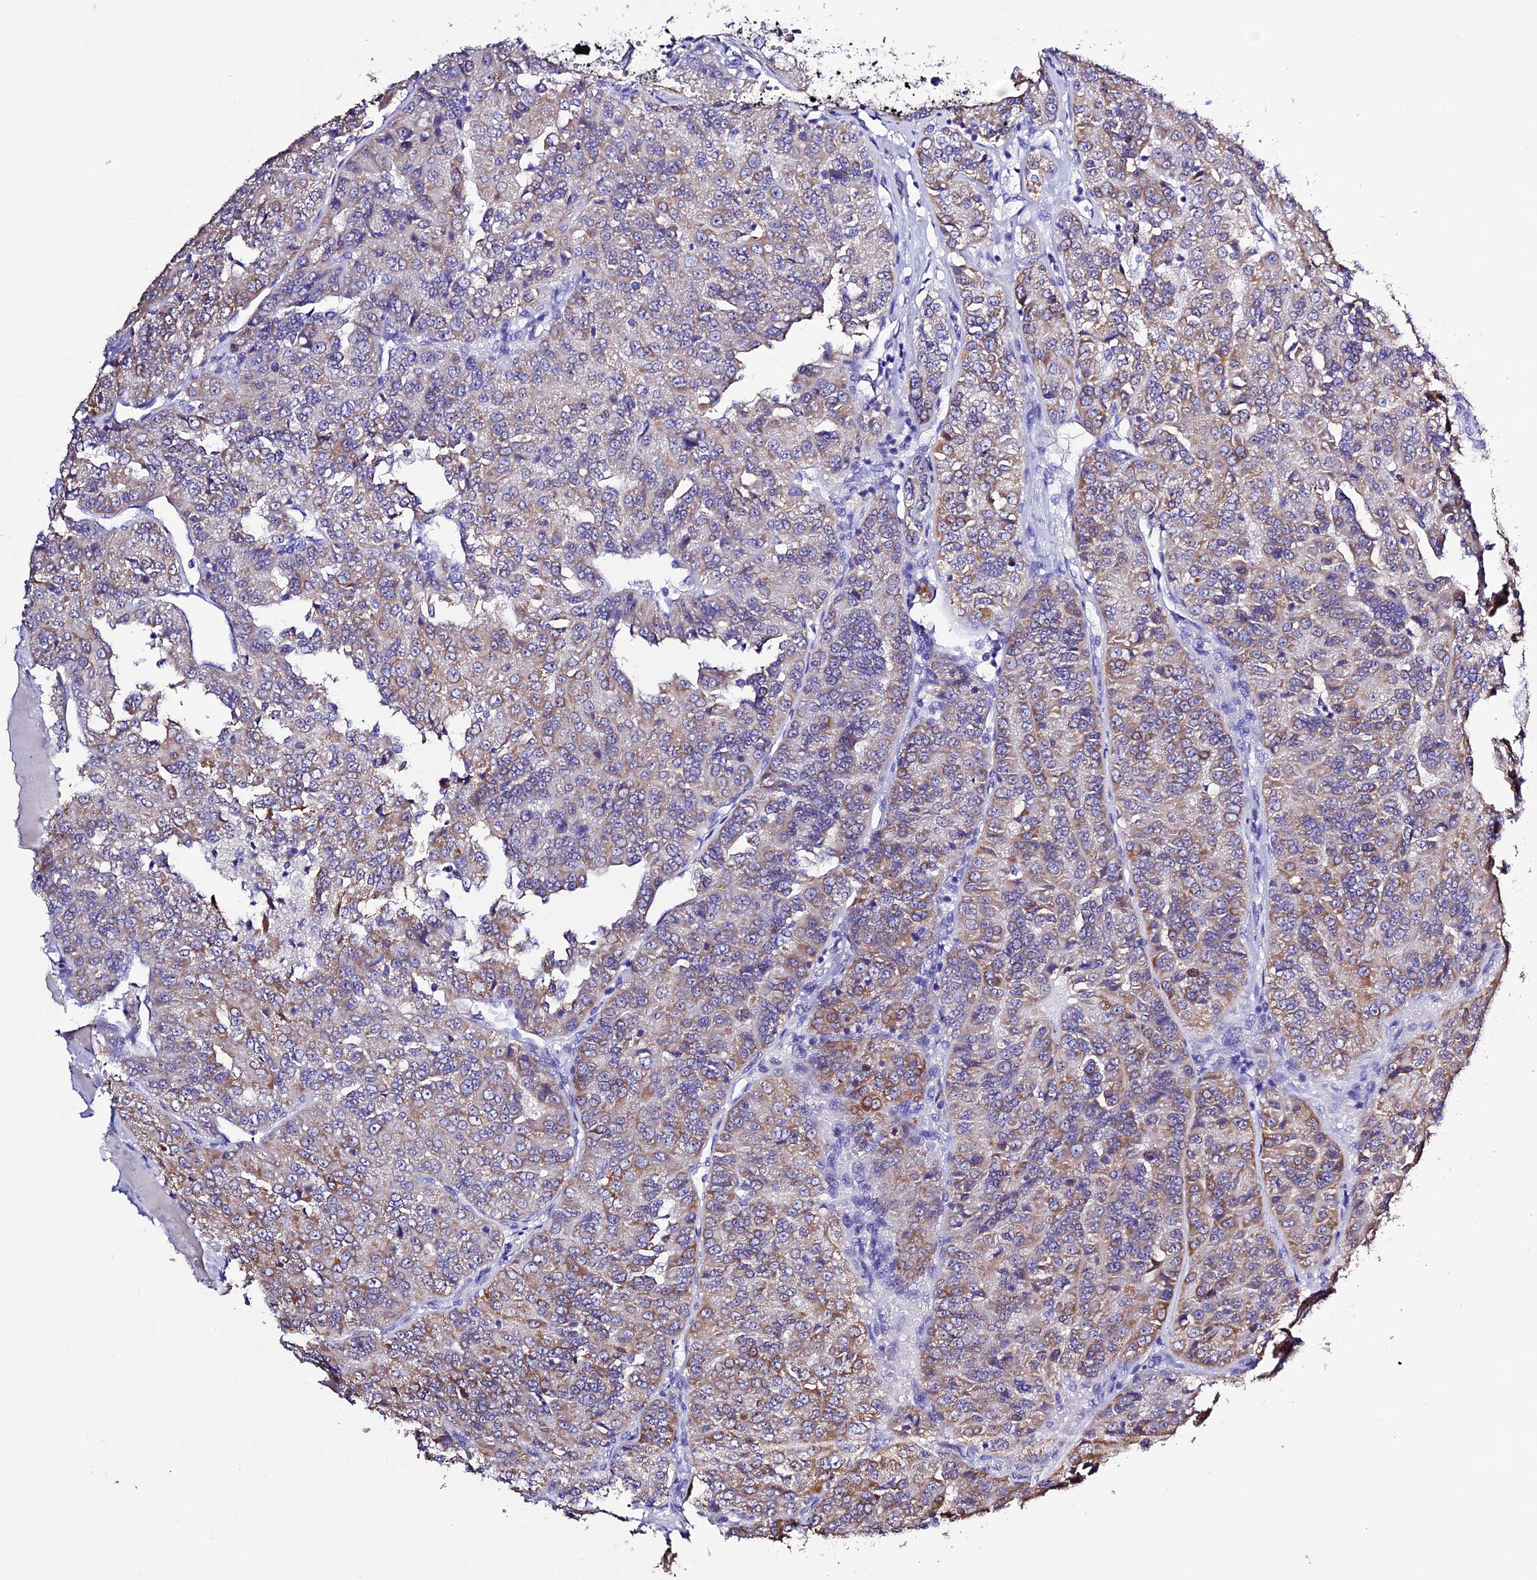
{"staining": {"intensity": "moderate", "quantity": "<25%", "location": "cytoplasmic/membranous"}, "tissue": "renal cancer", "cell_type": "Tumor cells", "image_type": "cancer", "snomed": [{"axis": "morphology", "description": "Adenocarcinoma, NOS"}, {"axis": "topography", "description": "Kidney"}], "caption": "Renal cancer stained with DAB immunohistochemistry demonstrates low levels of moderate cytoplasmic/membranous staining in about <25% of tumor cells.", "gene": "DIS3L", "patient": {"sex": "female", "age": 63}}